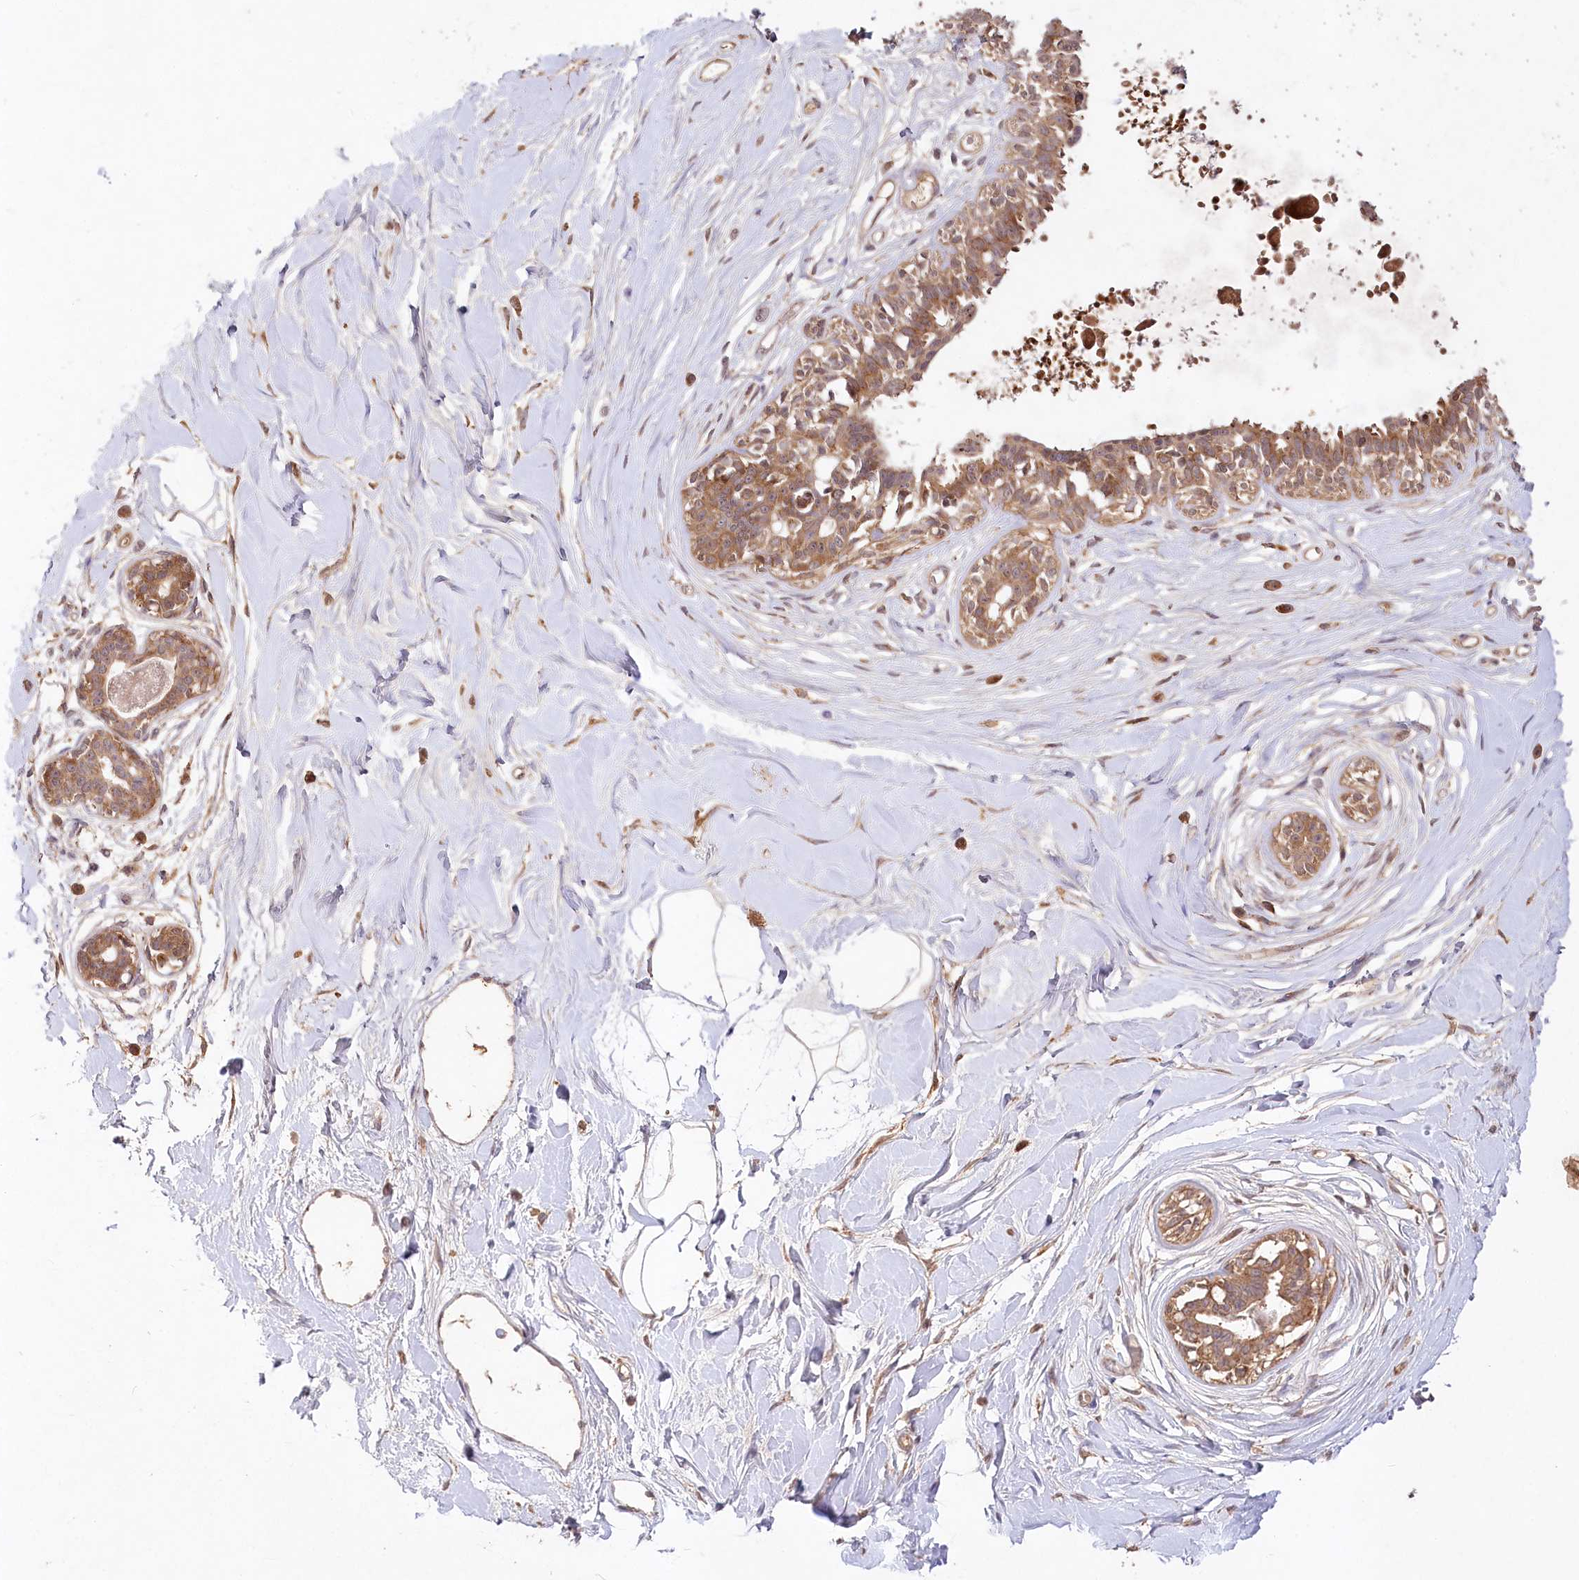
{"staining": {"intensity": "negative", "quantity": "none", "location": "none"}, "tissue": "breast", "cell_type": "Adipocytes", "image_type": "normal", "snomed": [{"axis": "morphology", "description": "Normal tissue, NOS"}, {"axis": "topography", "description": "Breast"}], "caption": "Immunohistochemistry of unremarkable human breast demonstrates no expression in adipocytes.", "gene": "IRAK1BP1", "patient": {"sex": "female", "age": 45}}